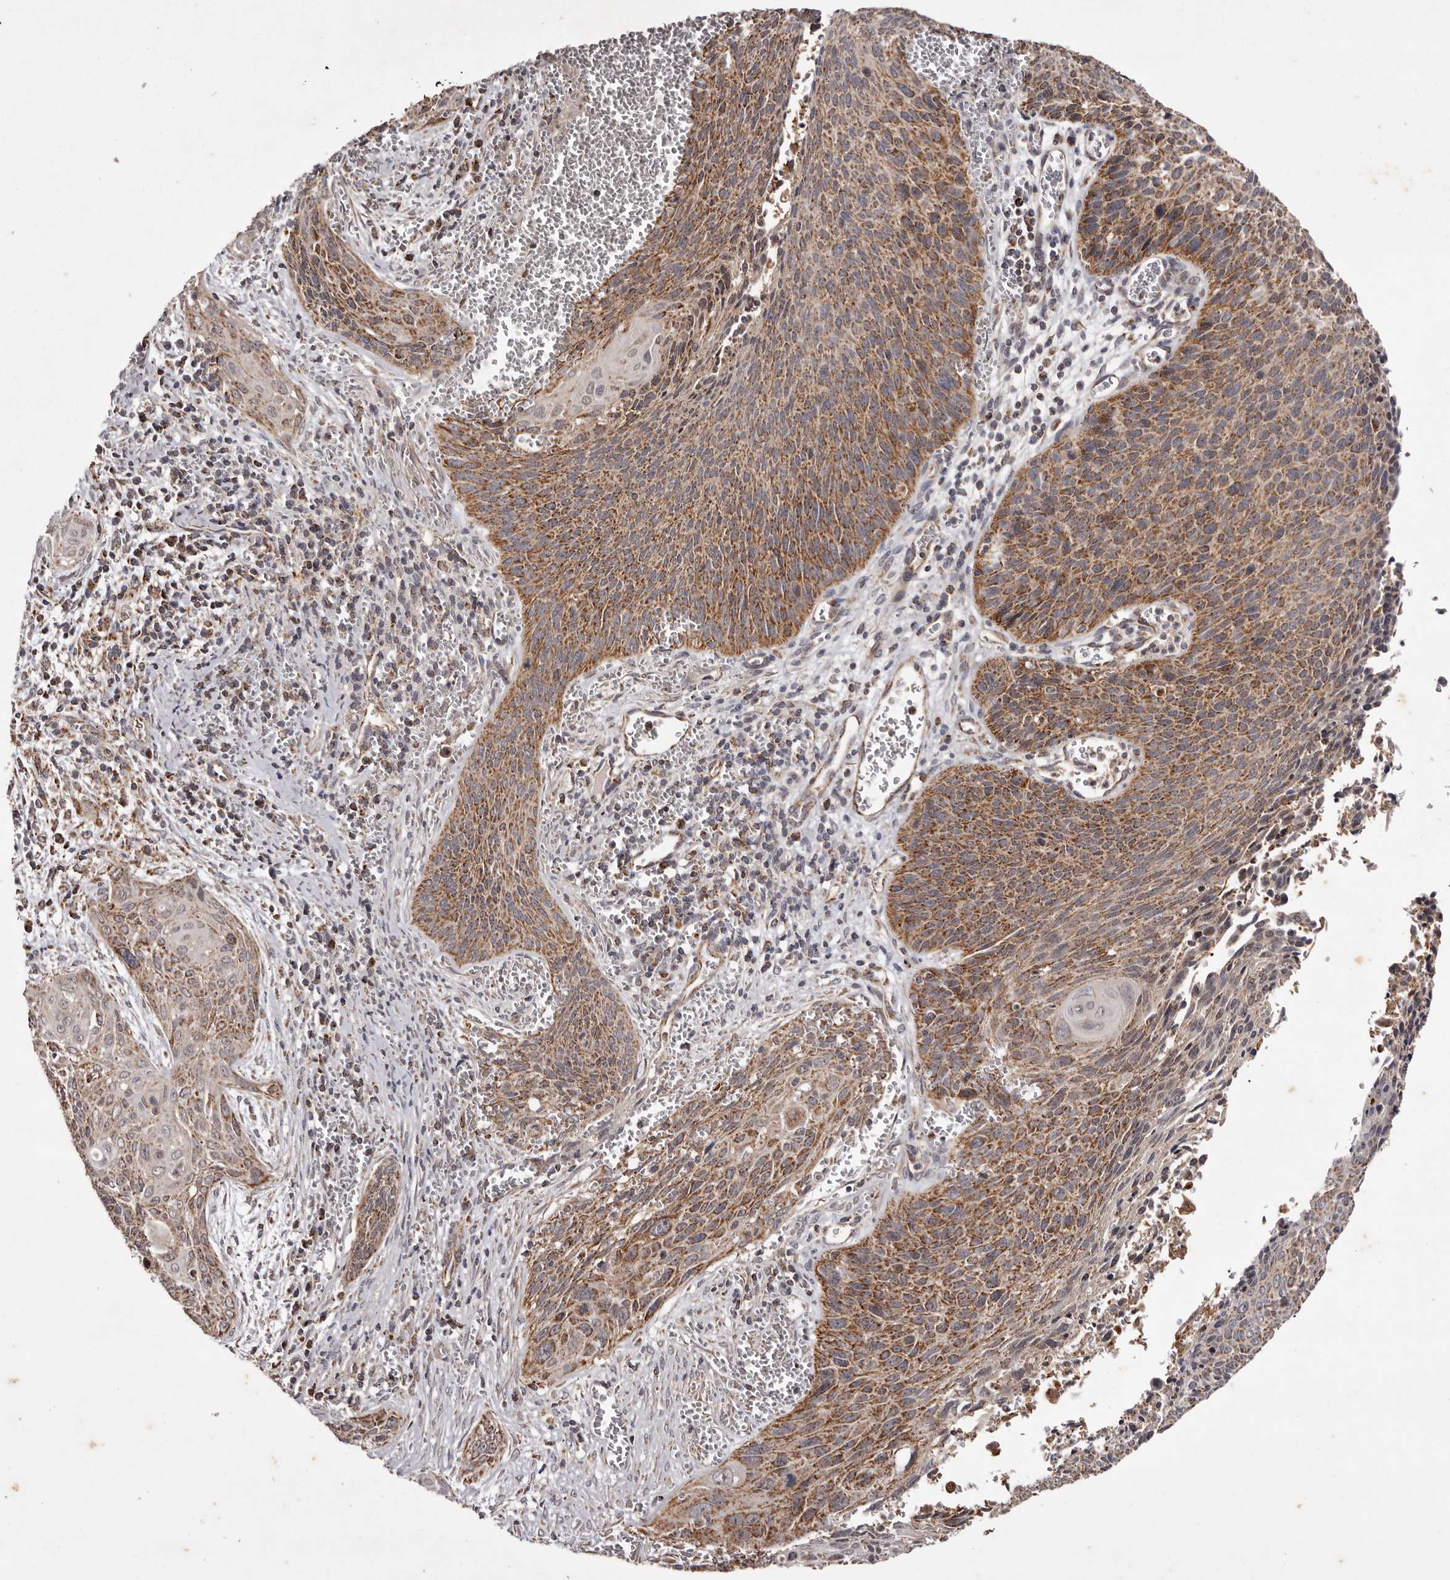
{"staining": {"intensity": "moderate", "quantity": ">75%", "location": "cytoplasmic/membranous"}, "tissue": "cervical cancer", "cell_type": "Tumor cells", "image_type": "cancer", "snomed": [{"axis": "morphology", "description": "Squamous cell carcinoma, NOS"}, {"axis": "topography", "description": "Cervix"}], "caption": "Immunohistochemistry (IHC) image of cervical squamous cell carcinoma stained for a protein (brown), which reveals medium levels of moderate cytoplasmic/membranous positivity in about >75% of tumor cells.", "gene": "CPLANE2", "patient": {"sex": "female", "age": 55}}